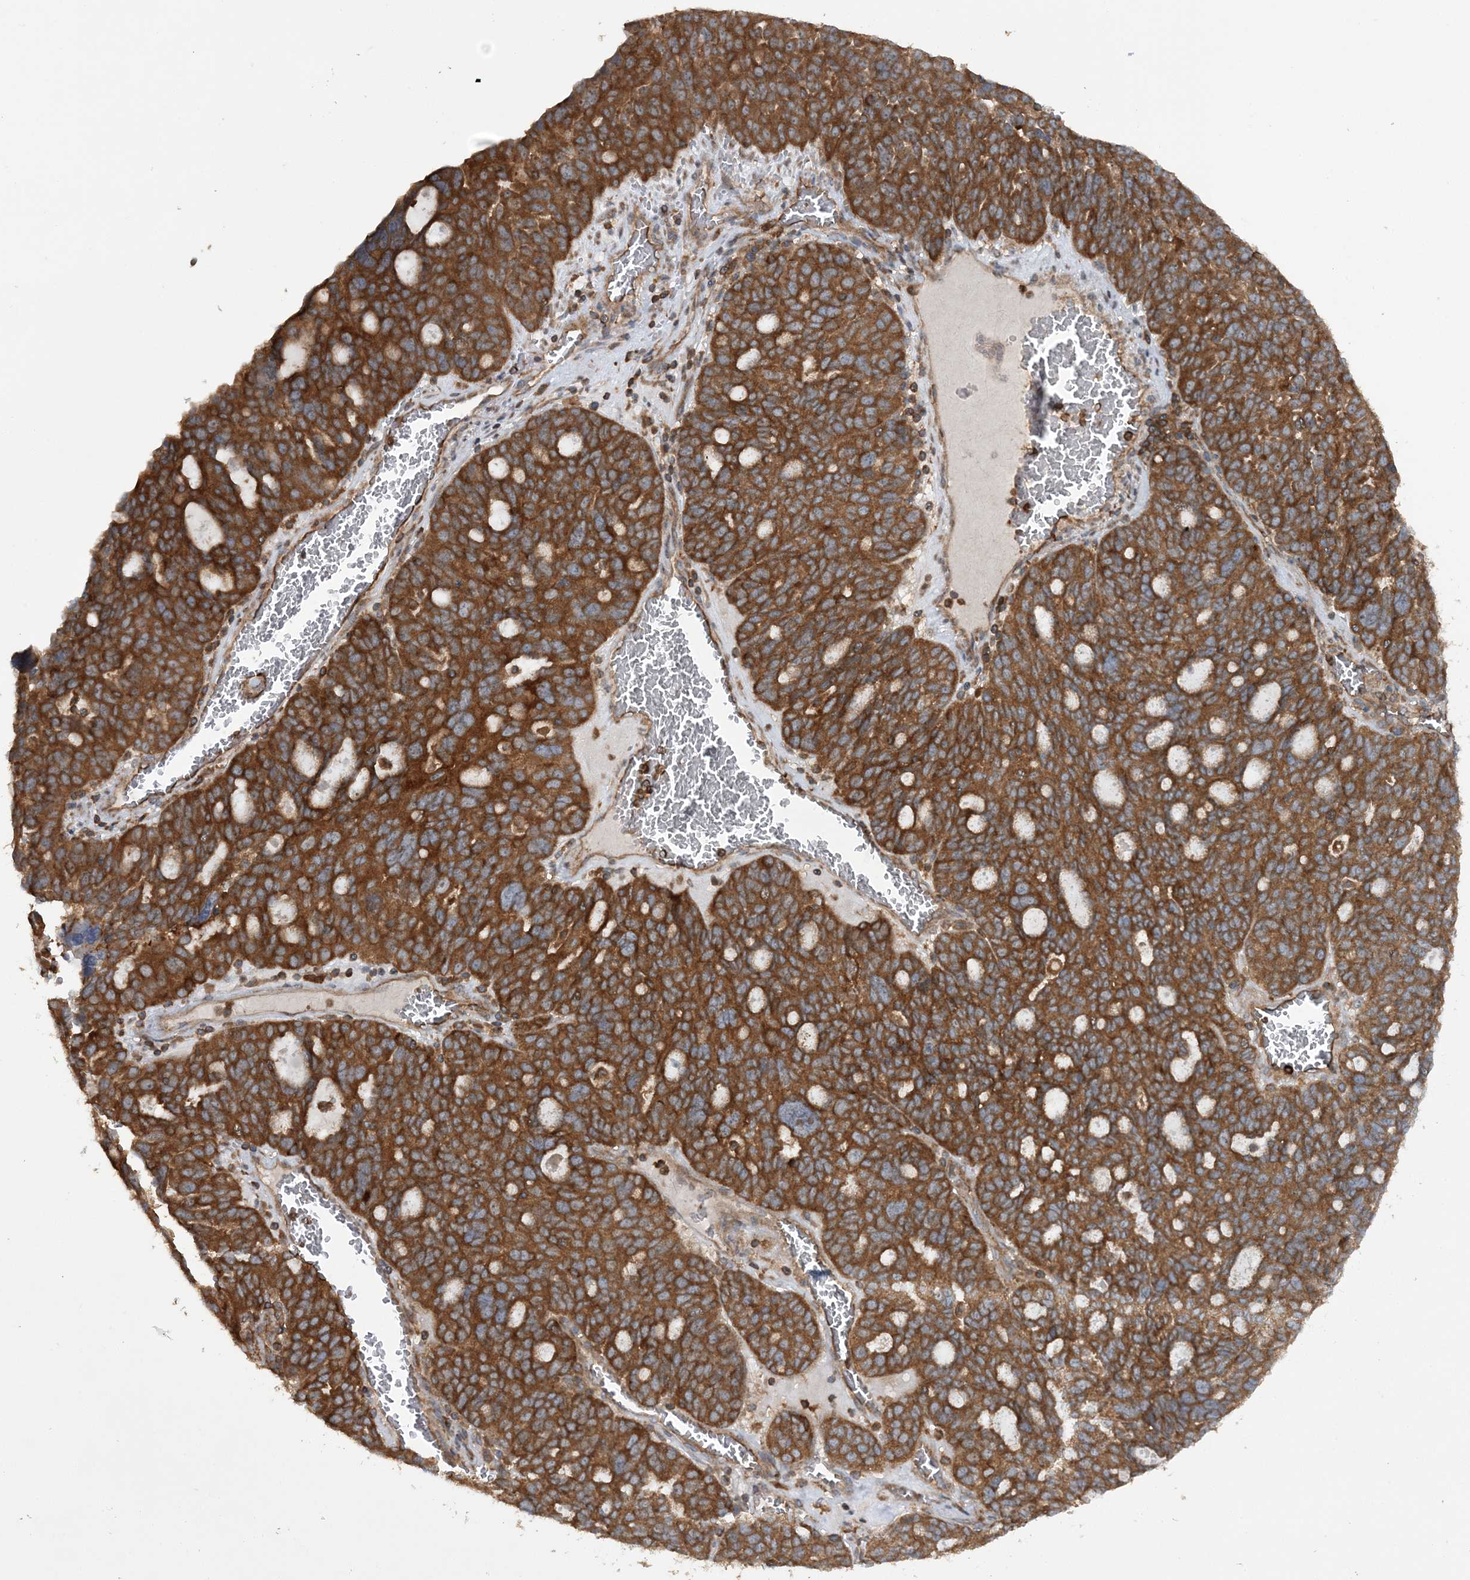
{"staining": {"intensity": "strong", "quantity": ">75%", "location": "cytoplasmic/membranous"}, "tissue": "ovarian cancer", "cell_type": "Tumor cells", "image_type": "cancer", "snomed": [{"axis": "morphology", "description": "Cystadenocarcinoma, serous, NOS"}, {"axis": "topography", "description": "Ovary"}], "caption": "The photomicrograph shows immunohistochemical staining of serous cystadenocarcinoma (ovarian). There is strong cytoplasmic/membranous staining is appreciated in about >75% of tumor cells. The staining was performed using DAB to visualize the protein expression in brown, while the nuclei were stained in blue with hematoxylin (Magnification: 20x).", "gene": "ACAP2", "patient": {"sex": "female", "age": 59}}